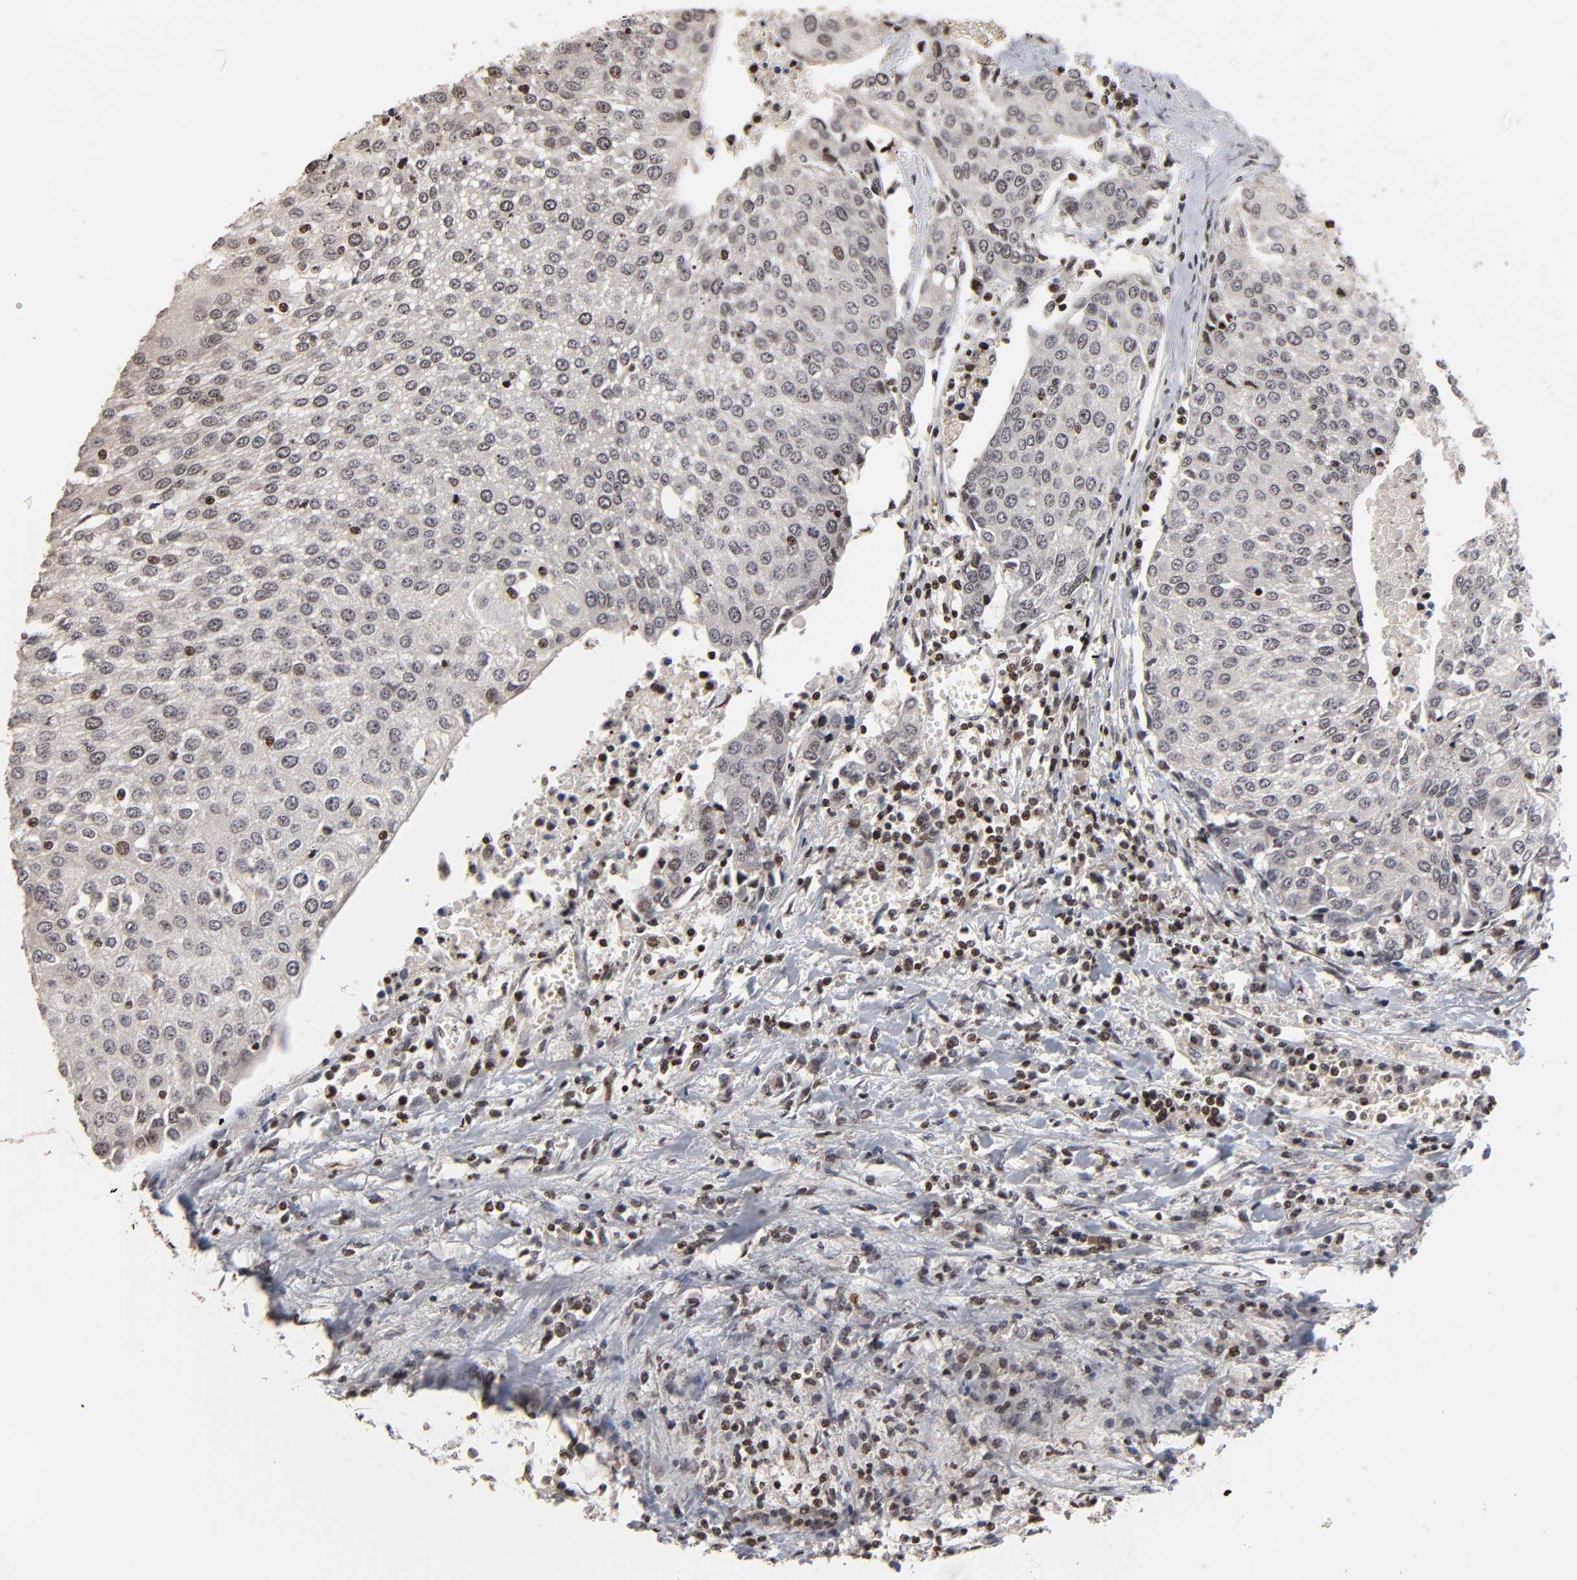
{"staining": {"intensity": "negative", "quantity": "none", "location": "none"}, "tissue": "urothelial cancer", "cell_type": "Tumor cells", "image_type": "cancer", "snomed": [{"axis": "morphology", "description": "Urothelial carcinoma, High grade"}, {"axis": "topography", "description": "Urinary bladder"}], "caption": "Immunohistochemistry of urothelial cancer reveals no positivity in tumor cells.", "gene": "ZNF473", "patient": {"sex": "female", "age": 85}}